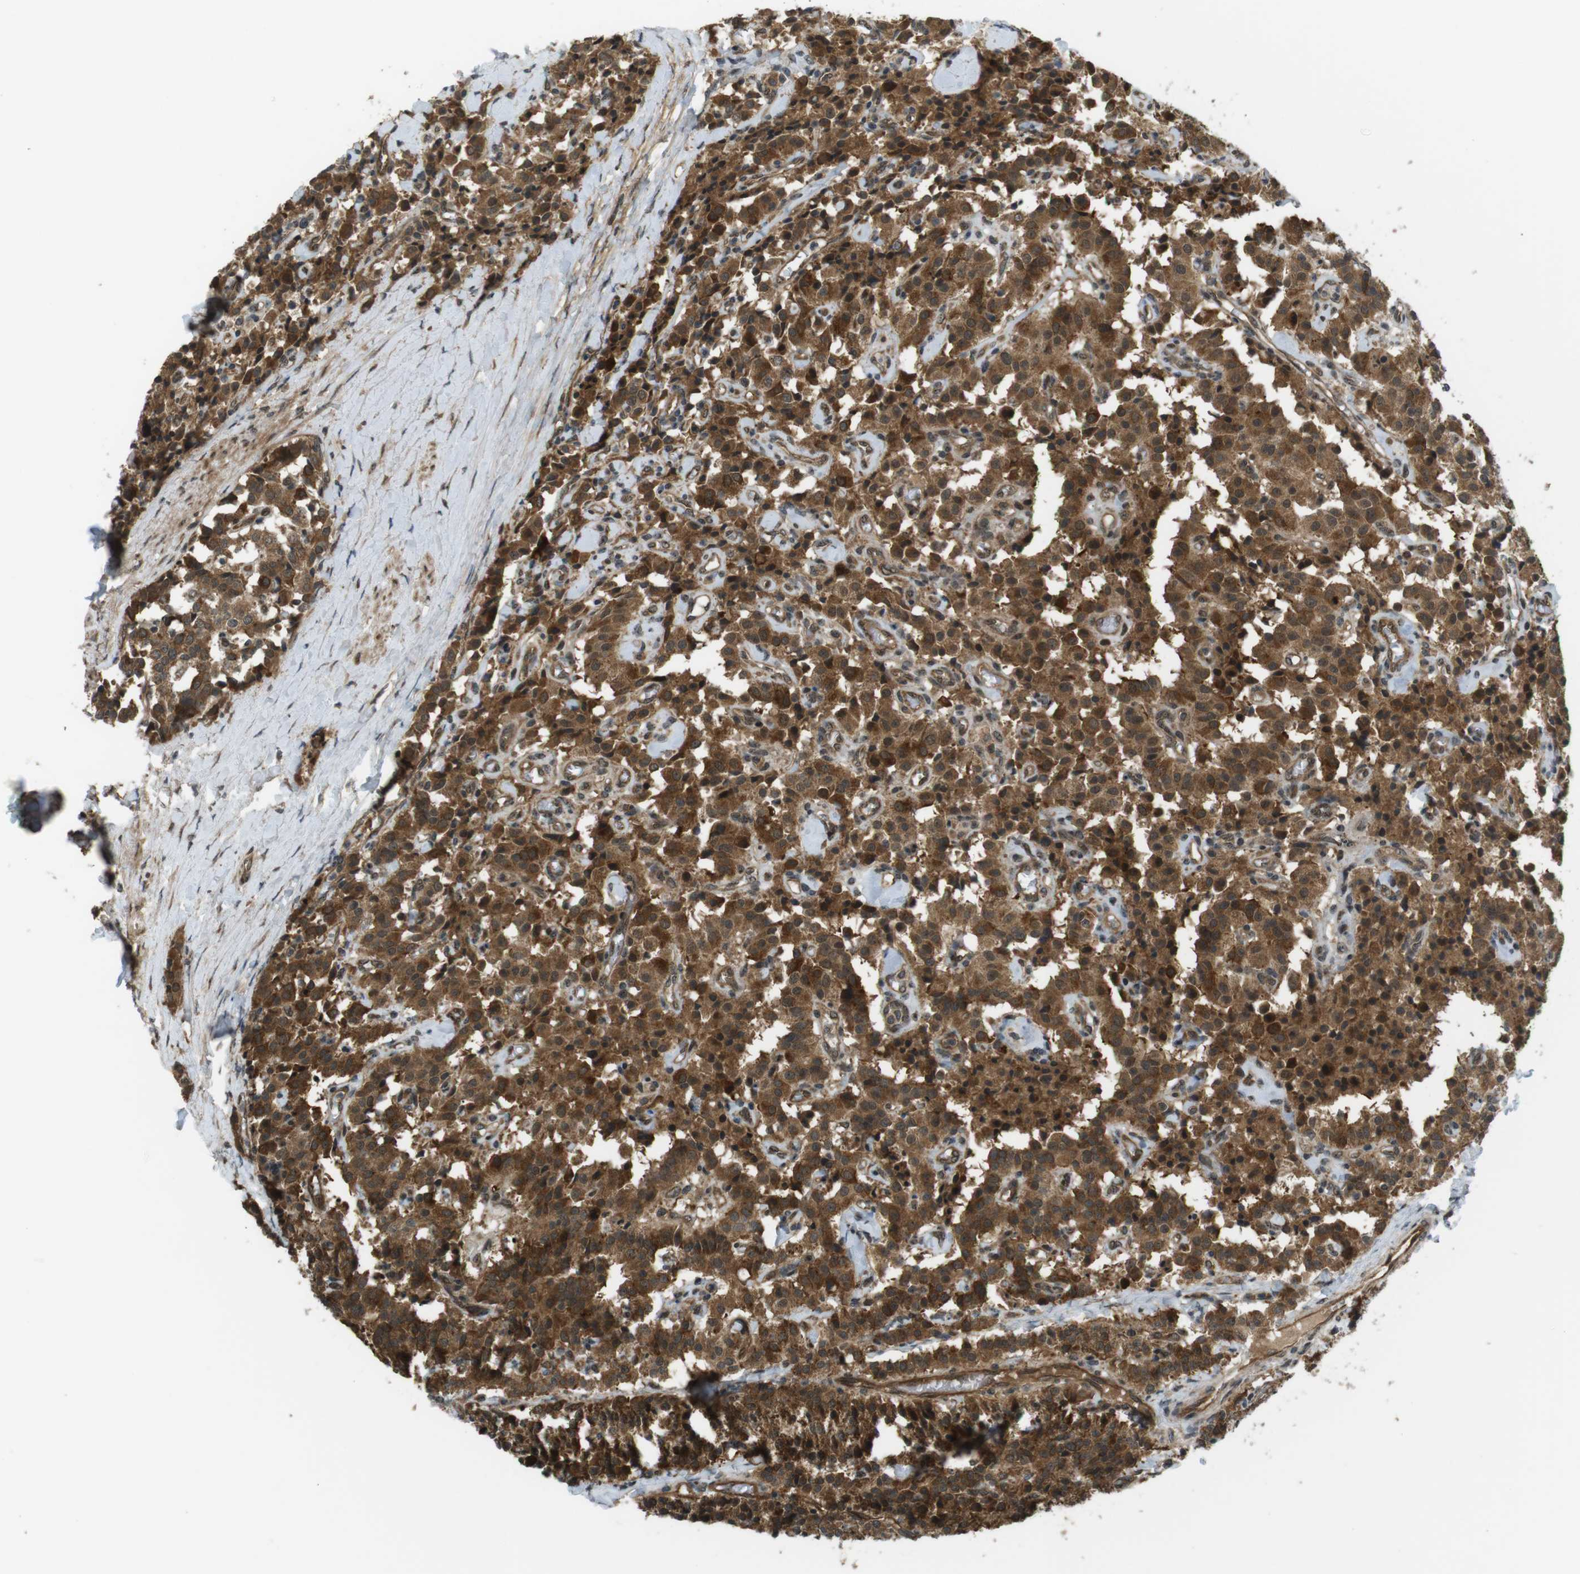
{"staining": {"intensity": "strong", "quantity": ">75%", "location": "cytoplasmic/membranous,nuclear"}, "tissue": "carcinoid", "cell_type": "Tumor cells", "image_type": "cancer", "snomed": [{"axis": "morphology", "description": "Carcinoid, malignant, NOS"}, {"axis": "topography", "description": "Lung"}], "caption": "Protein expression analysis of human carcinoid reveals strong cytoplasmic/membranous and nuclear positivity in about >75% of tumor cells. Using DAB (brown) and hematoxylin (blue) stains, captured at high magnification using brightfield microscopy.", "gene": "TIAM2", "patient": {"sex": "male", "age": 30}}